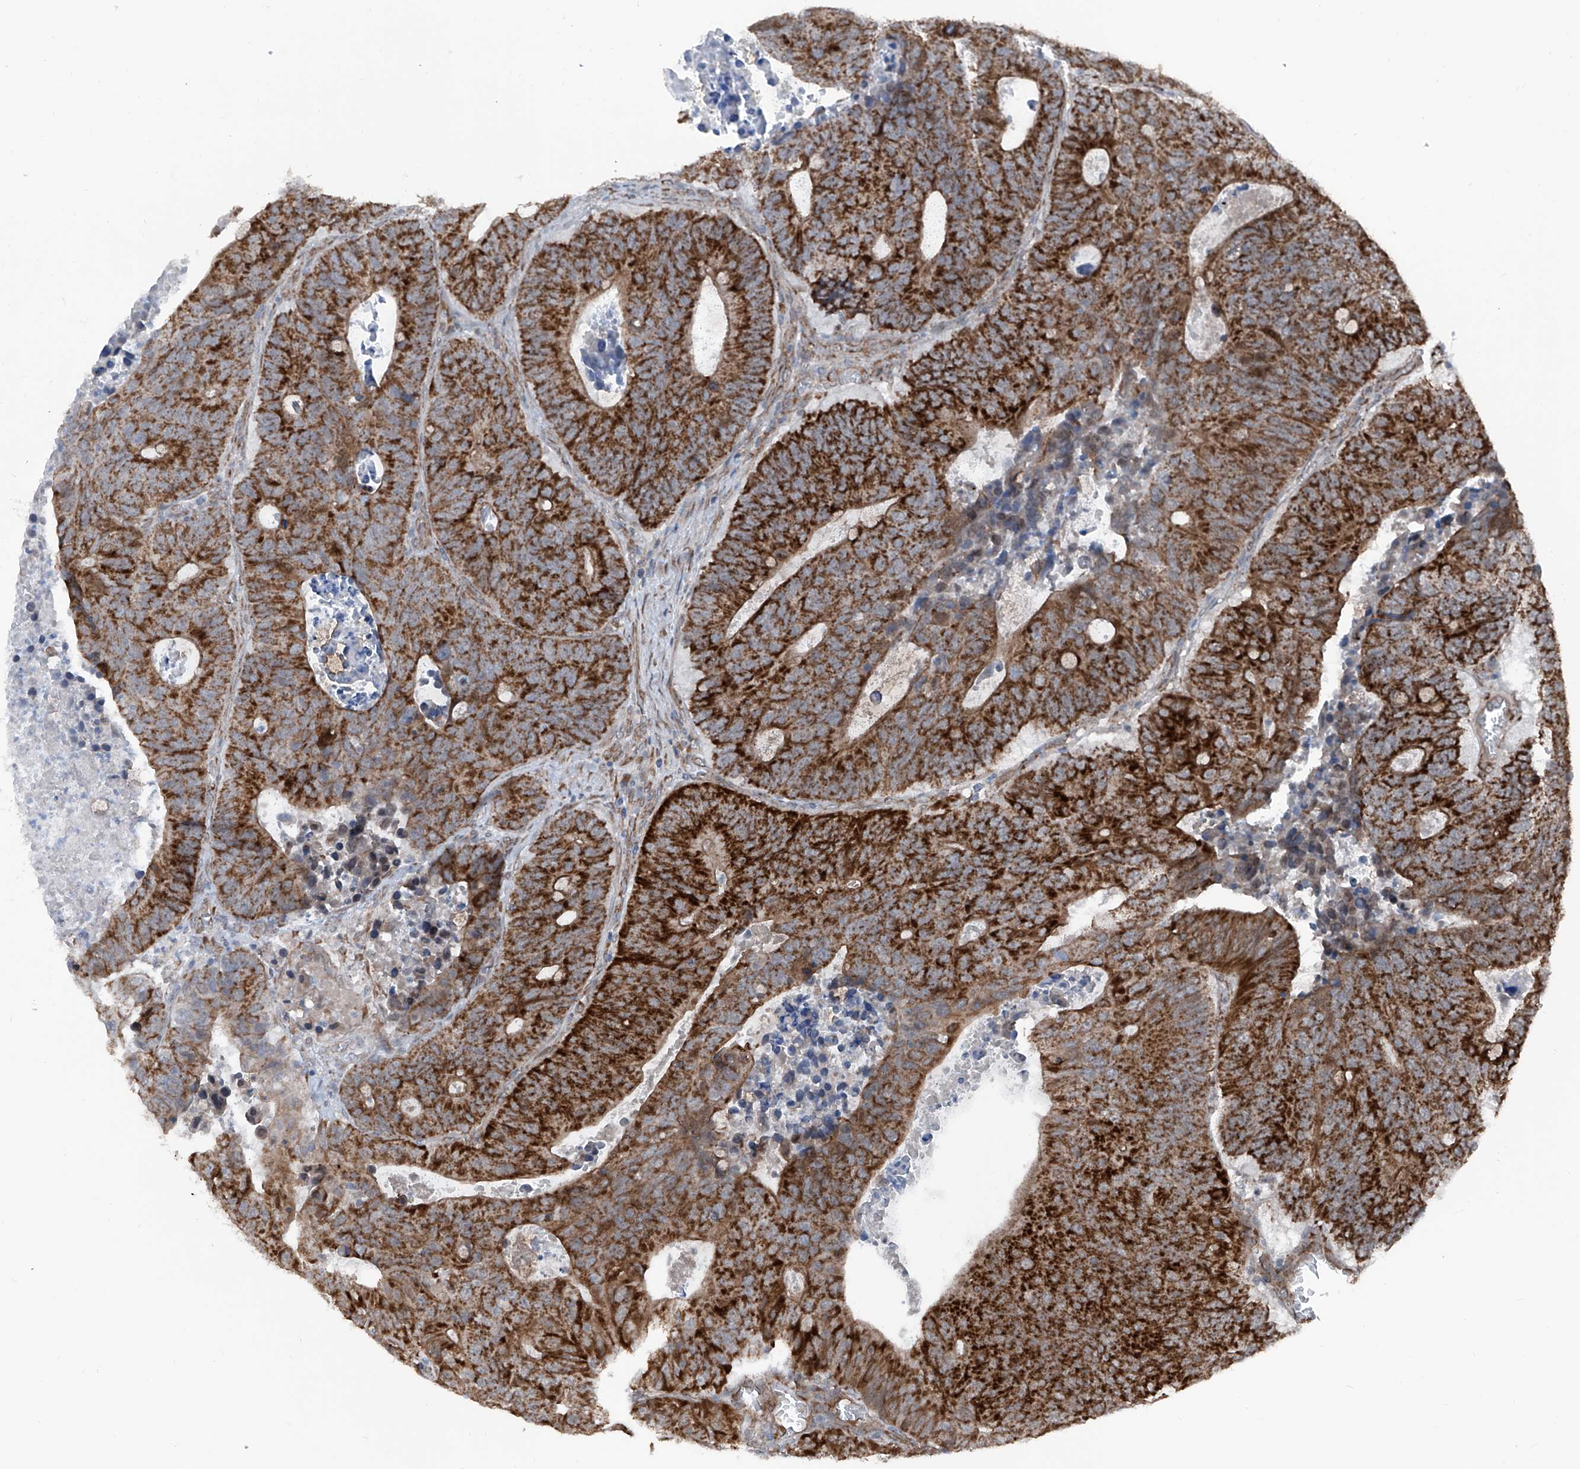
{"staining": {"intensity": "strong", "quantity": ">75%", "location": "cytoplasmic/membranous"}, "tissue": "colorectal cancer", "cell_type": "Tumor cells", "image_type": "cancer", "snomed": [{"axis": "morphology", "description": "Adenocarcinoma, NOS"}, {"axis": "topography", "description": "Colon"}], "caption": "This image shows immunohistochemistry staining of human colorectal adenocarcinoma, with high strong cytoplasmic/membranous positivity in approximately >75% of tumor cells.", "gene": "COA7", "patient": {"sex": "male", "age": 87}}